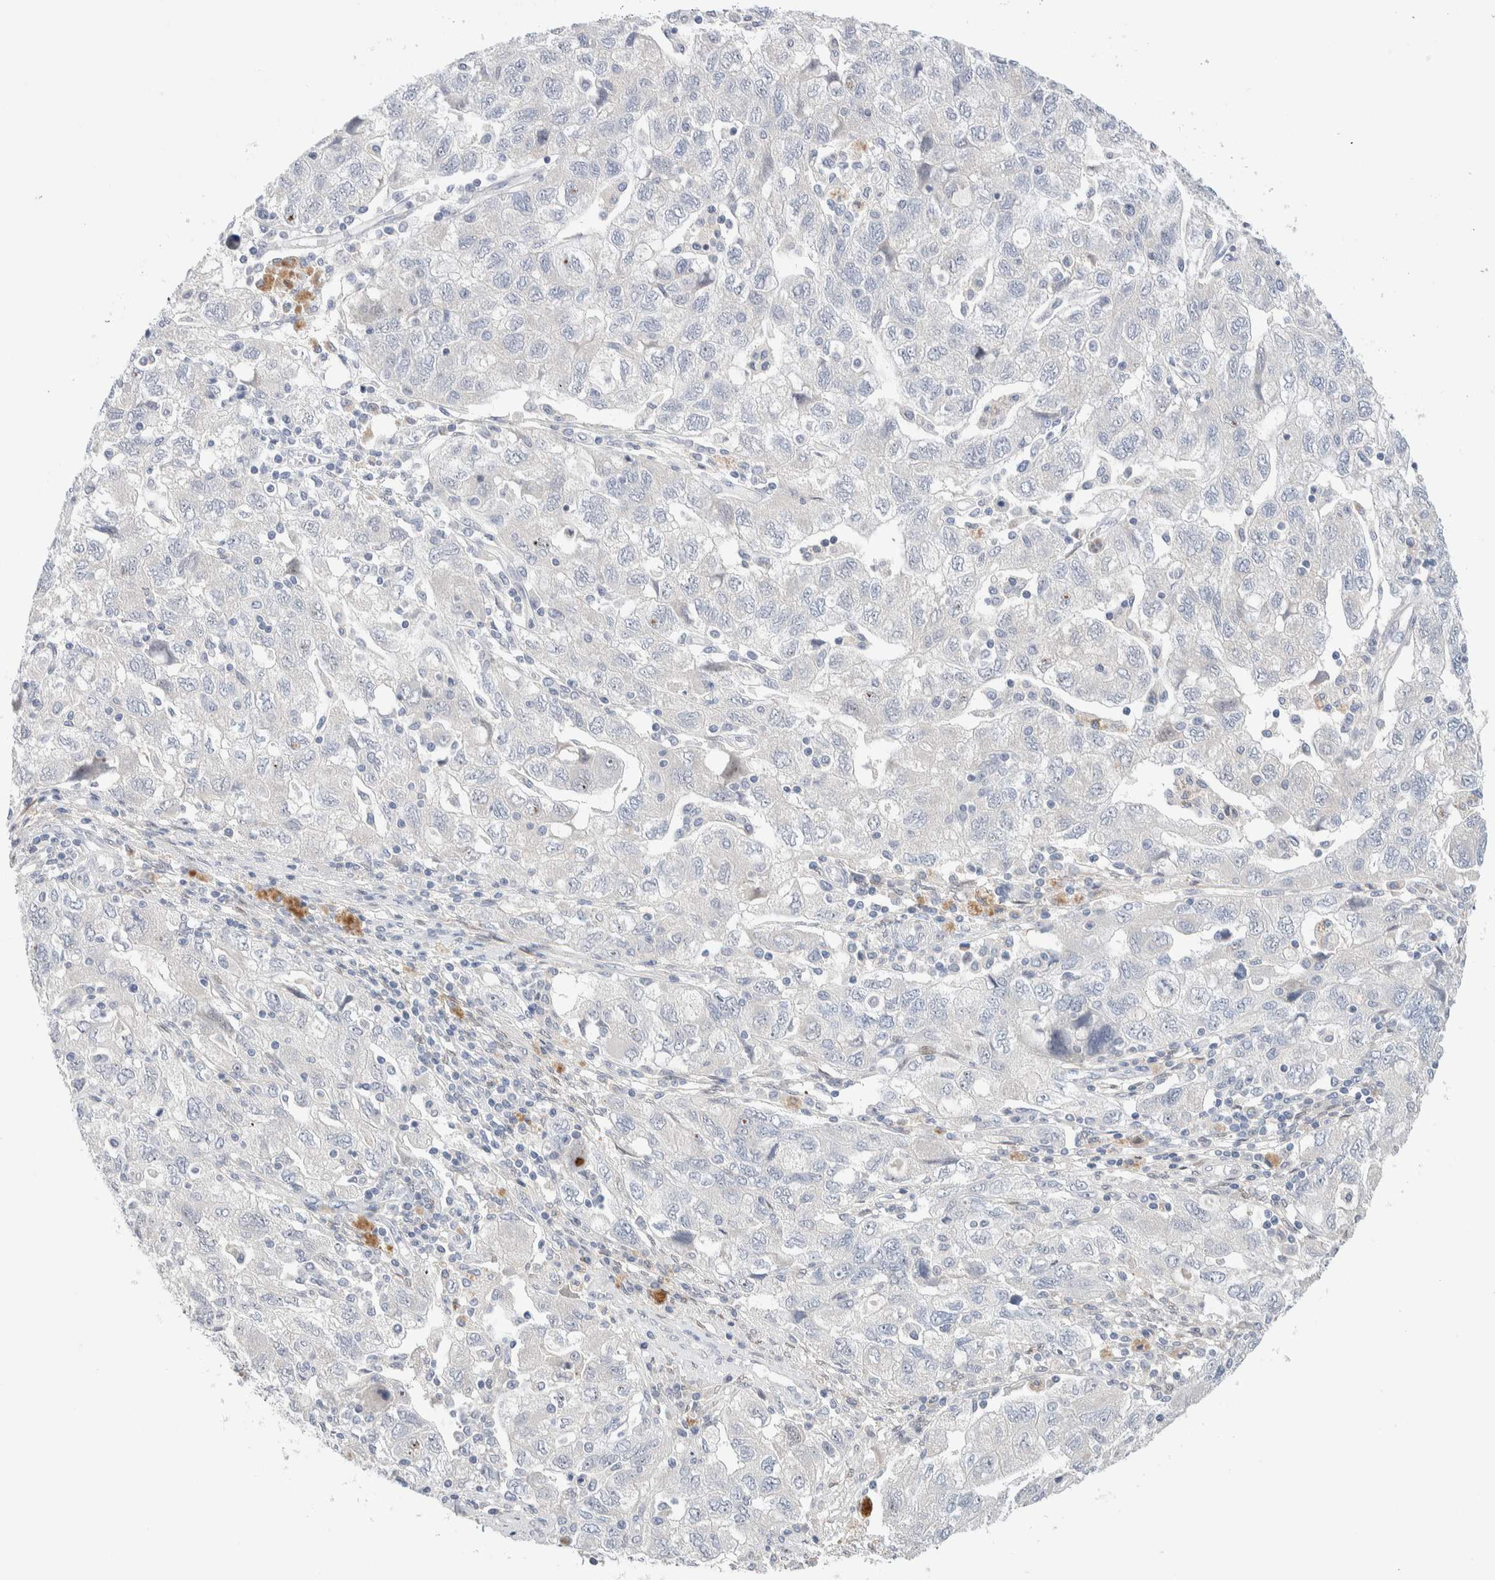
{"staining": {"intensity": "negative", "quantity": "none", "location": "none"}, "tissue": "ovarian cancer", "cell_type": "Tumor cells", "image_type": "cancer", "snomed": [{"axis": "morphology", "description": "Carcinoma, NOS"}, {"axis": "morphology", "description": "Cystadenocarcinoma, serous, NOS"}, {"axis": "topography", "description": "Ovary"}], "caption": "Tumor cells show no significant expression in carcinoma (ovarian).", "gene": "DNAJB6", "patient": {"sex": "female", "age": 69}}